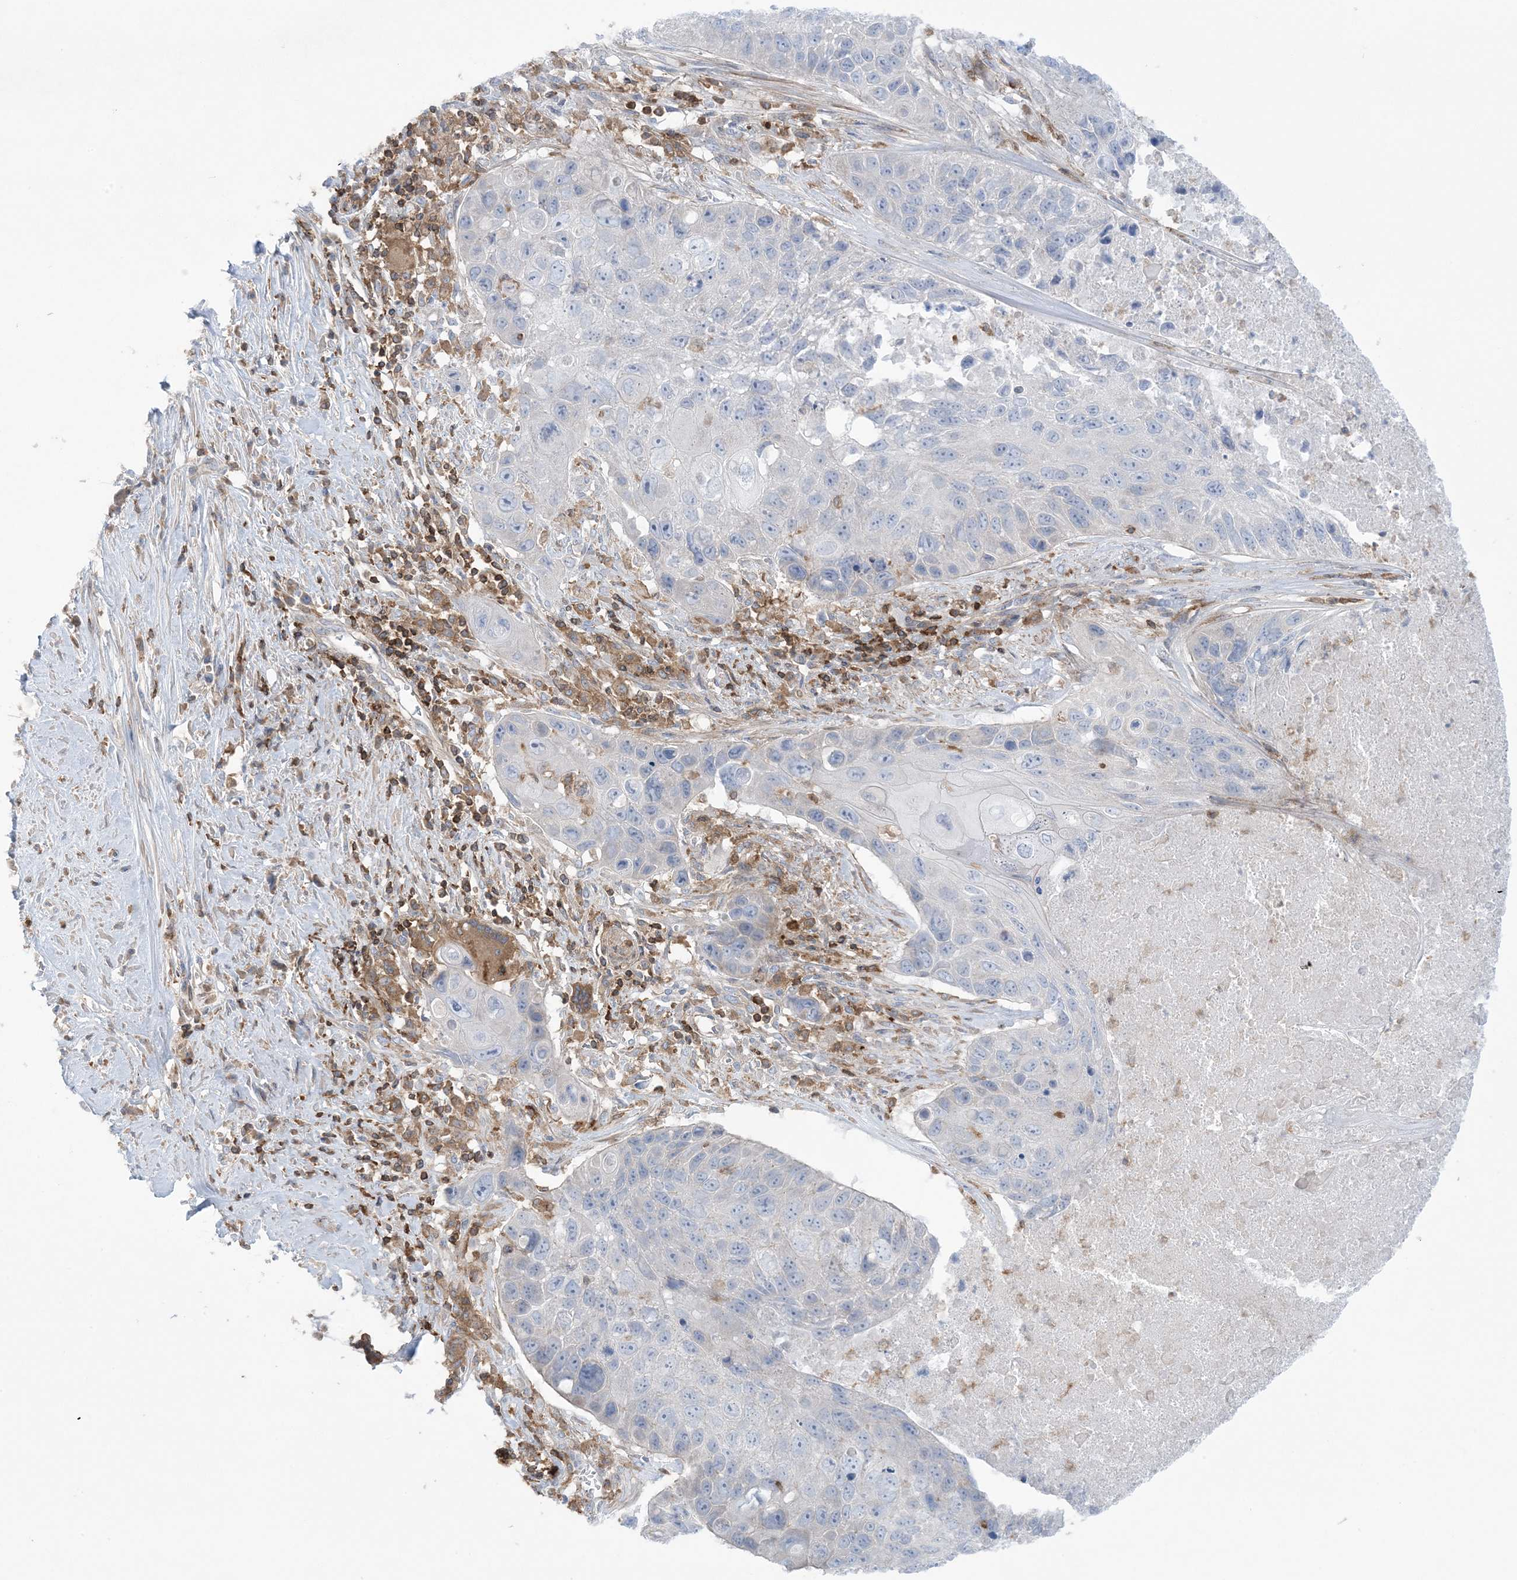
{"staining": {"intensity": "negative", "quantity": "none", "location": "none"}, "tissue": "lung cancer", "cell_type": "Tumor cells", "image_type": "cancer", "snomed": [{"axis": "morphology", "description": "Squamous cell carcinoma, NOS"}, {"axis": "topography", "description": "Lung"}], "caption": "Tumor cells show no significant protein staining in lung cancer (squamous cell carcinoma). (Stains: DAB immunohistochemistry (IHC) with hematoxylin counter stain, Microscopy: brightfield microscopy at high magnification).", "gene": "ARHGAP30", "patient": {"sex": "male", "age": 61}}